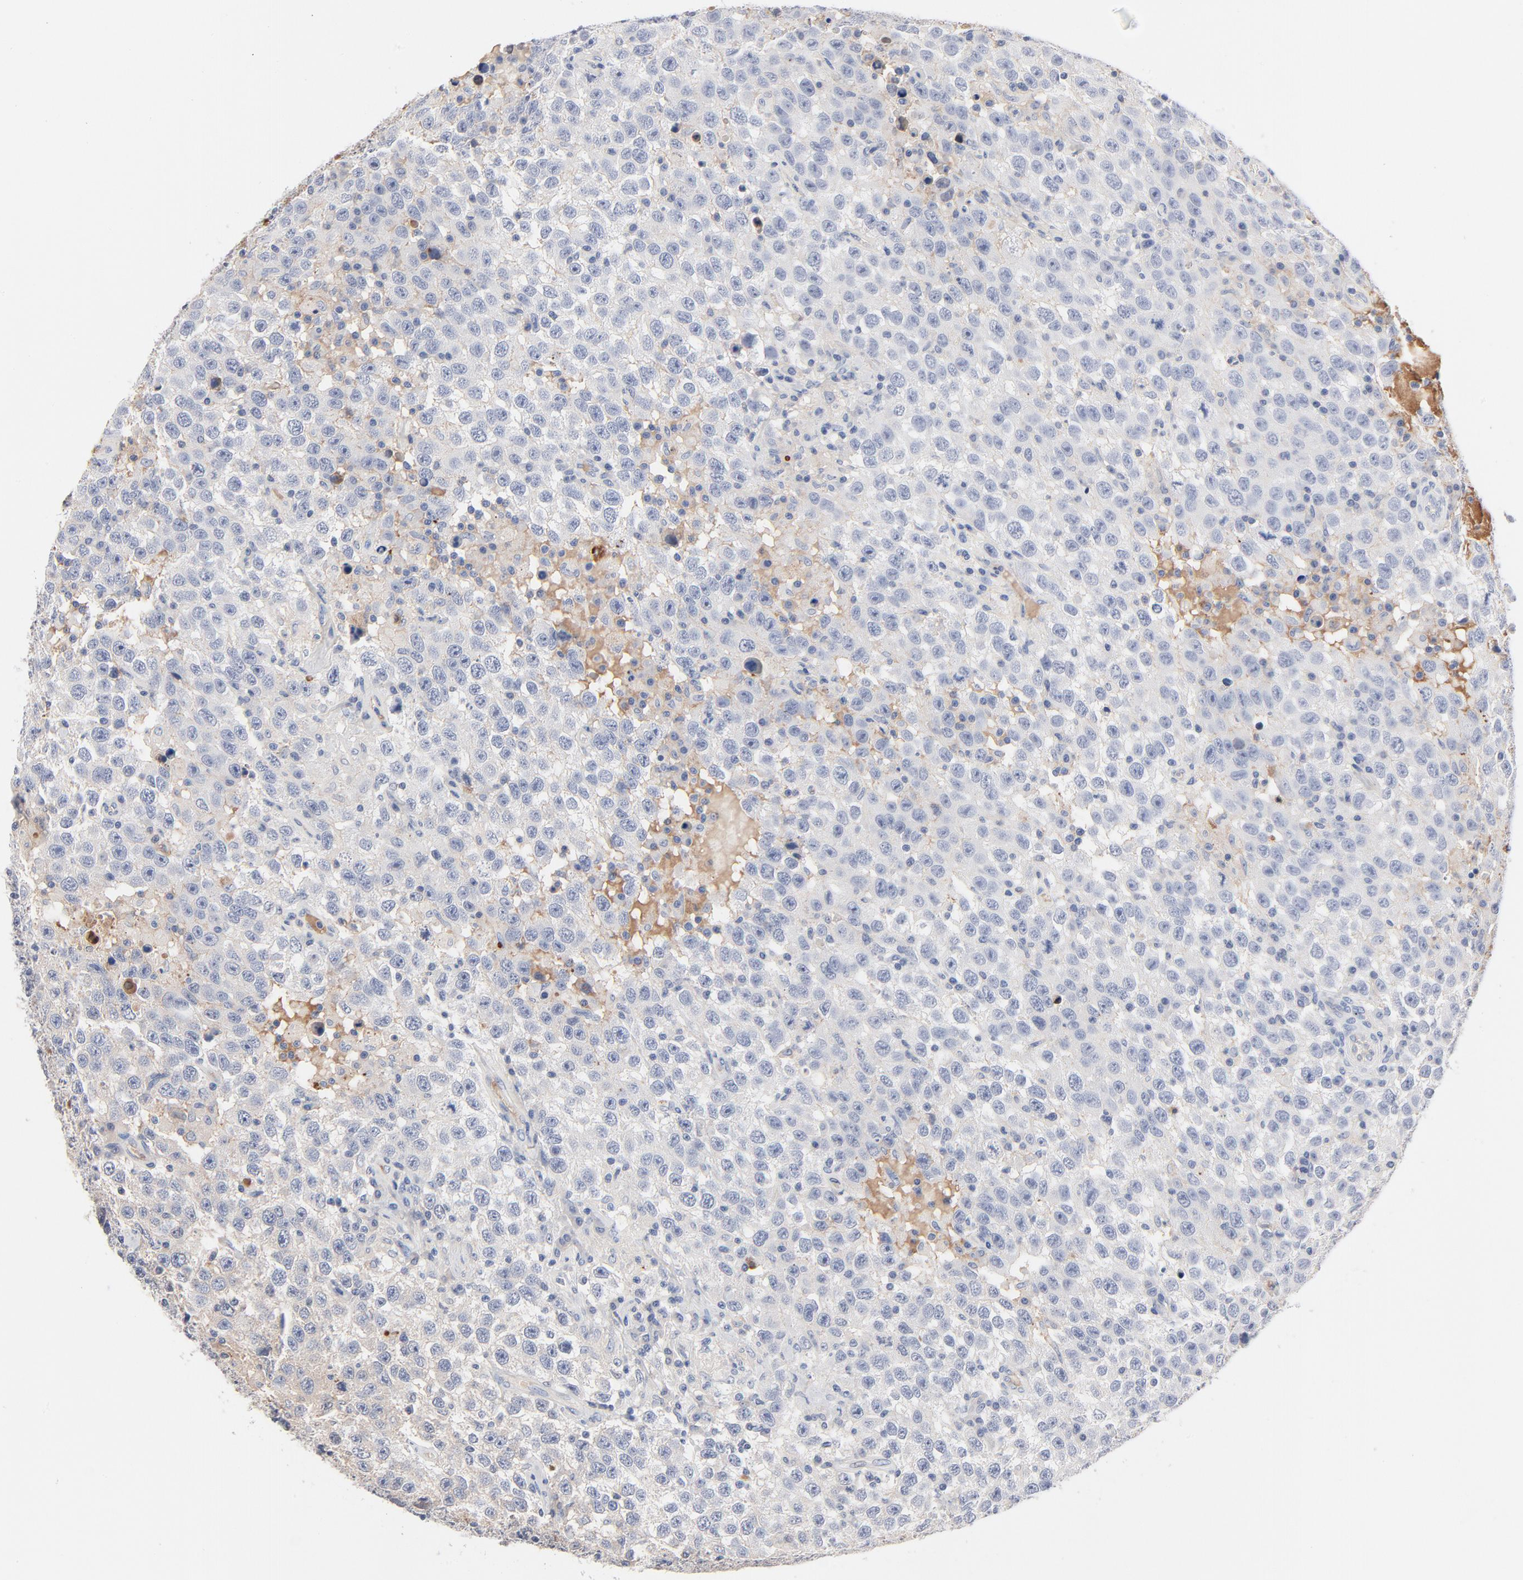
{"staining": {"intensity": "moderate", "quantity": ">75%", "location": "cytoplasmic/membranous"}, "tissue": "testis cancer", "cell_type": "Tumor cells", "image_type": "cancer", "snomed": [{"axis": "morphology", "description": "Seminoma, NOS"}, {"axis": "topography", "description": "Testis"}], "caption": "Moderate cytoplasmic/membranous protein expression is identified in about >75% of tumor cells in testis seminoma. (brown staining indicates protein expression, while blue staining denotes nuclei).", "gene": "SERPINA4", "patient": {"sex": "male", "age": 41}}